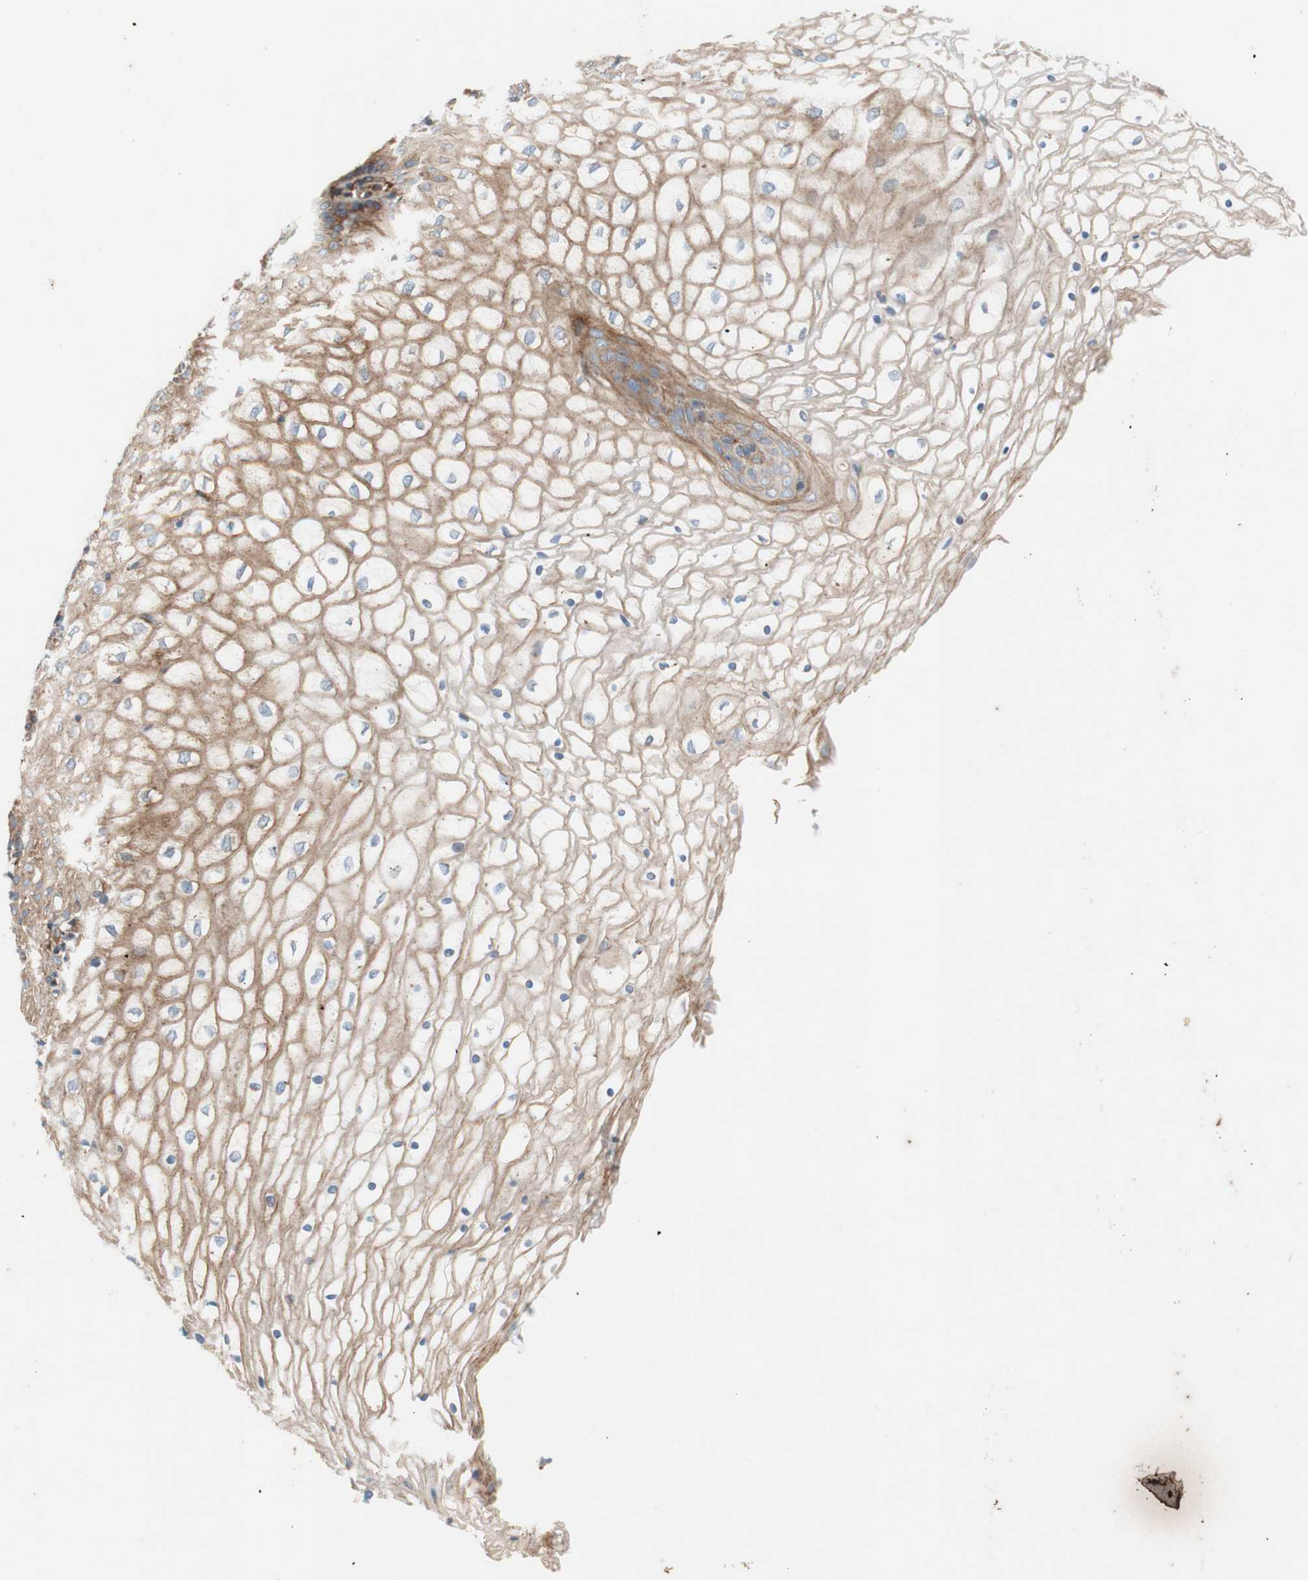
{"staining": {"intensity": "moderate", "quantity": ">75%", "location": "cytoplasmic/membranous"}, "tissue": "vagina", "cell_type": "Squamous epithelial cells", "image_type": "normal", "snomed": [{"axis": "morphology", "description": "Normal tissue, NOS"}, {"axis": "topography", "description": "Vagina"}], "caption": "DAB immunohistochemical staining of benign human vagina reveals moderate cytoplasmic/membranous protein expression in approximately >75% of squamous epithelial cells. (Brightfield microscopy of DAB IHC at high magnification).", "gene": "C1orf43", "patient": {"sex": "female", "age": 34}}